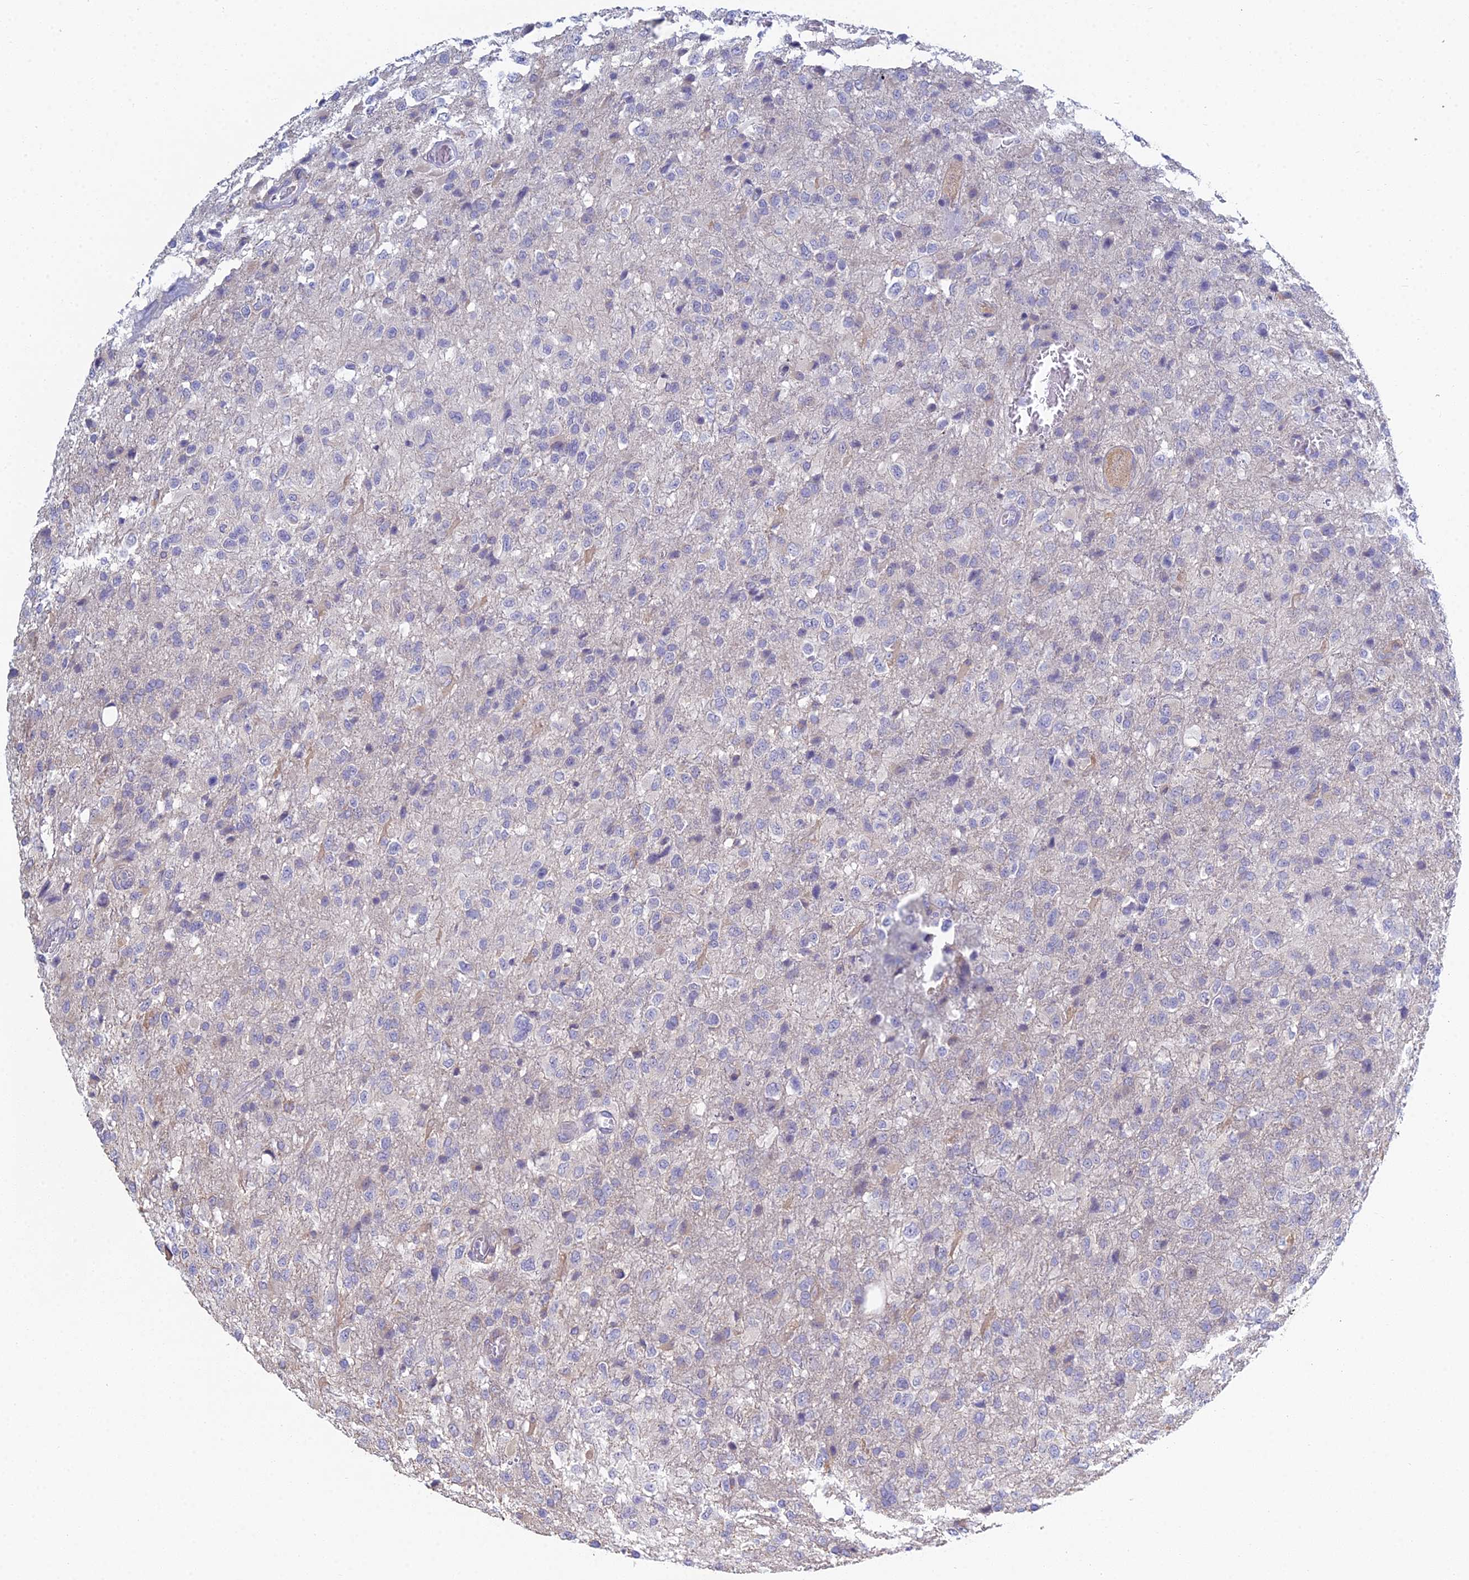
{"staining": {"intensity": "negative", "quantity": "none", "location": "none"}, "tissue": "glioma", "cell_type": "Tumor cells", "image_type": "cancer", "snomed": [{"axis": "morphology", "description": "Glioma, malignant, High grade"}, {"axis": "topography", "description": "Brain"}], "caption": "Tumor cells show no significant positivity in malignant glioma (high-grade). (Stains: DAB (3,3'-diaminobenzidine) immunohistochemistry (IHC) with hematoxylin counter stain, Microscopy: brightfield microscopy at high magnification).", "gene": "METTL26", "patient": {"sex": "female", "age": 74}}